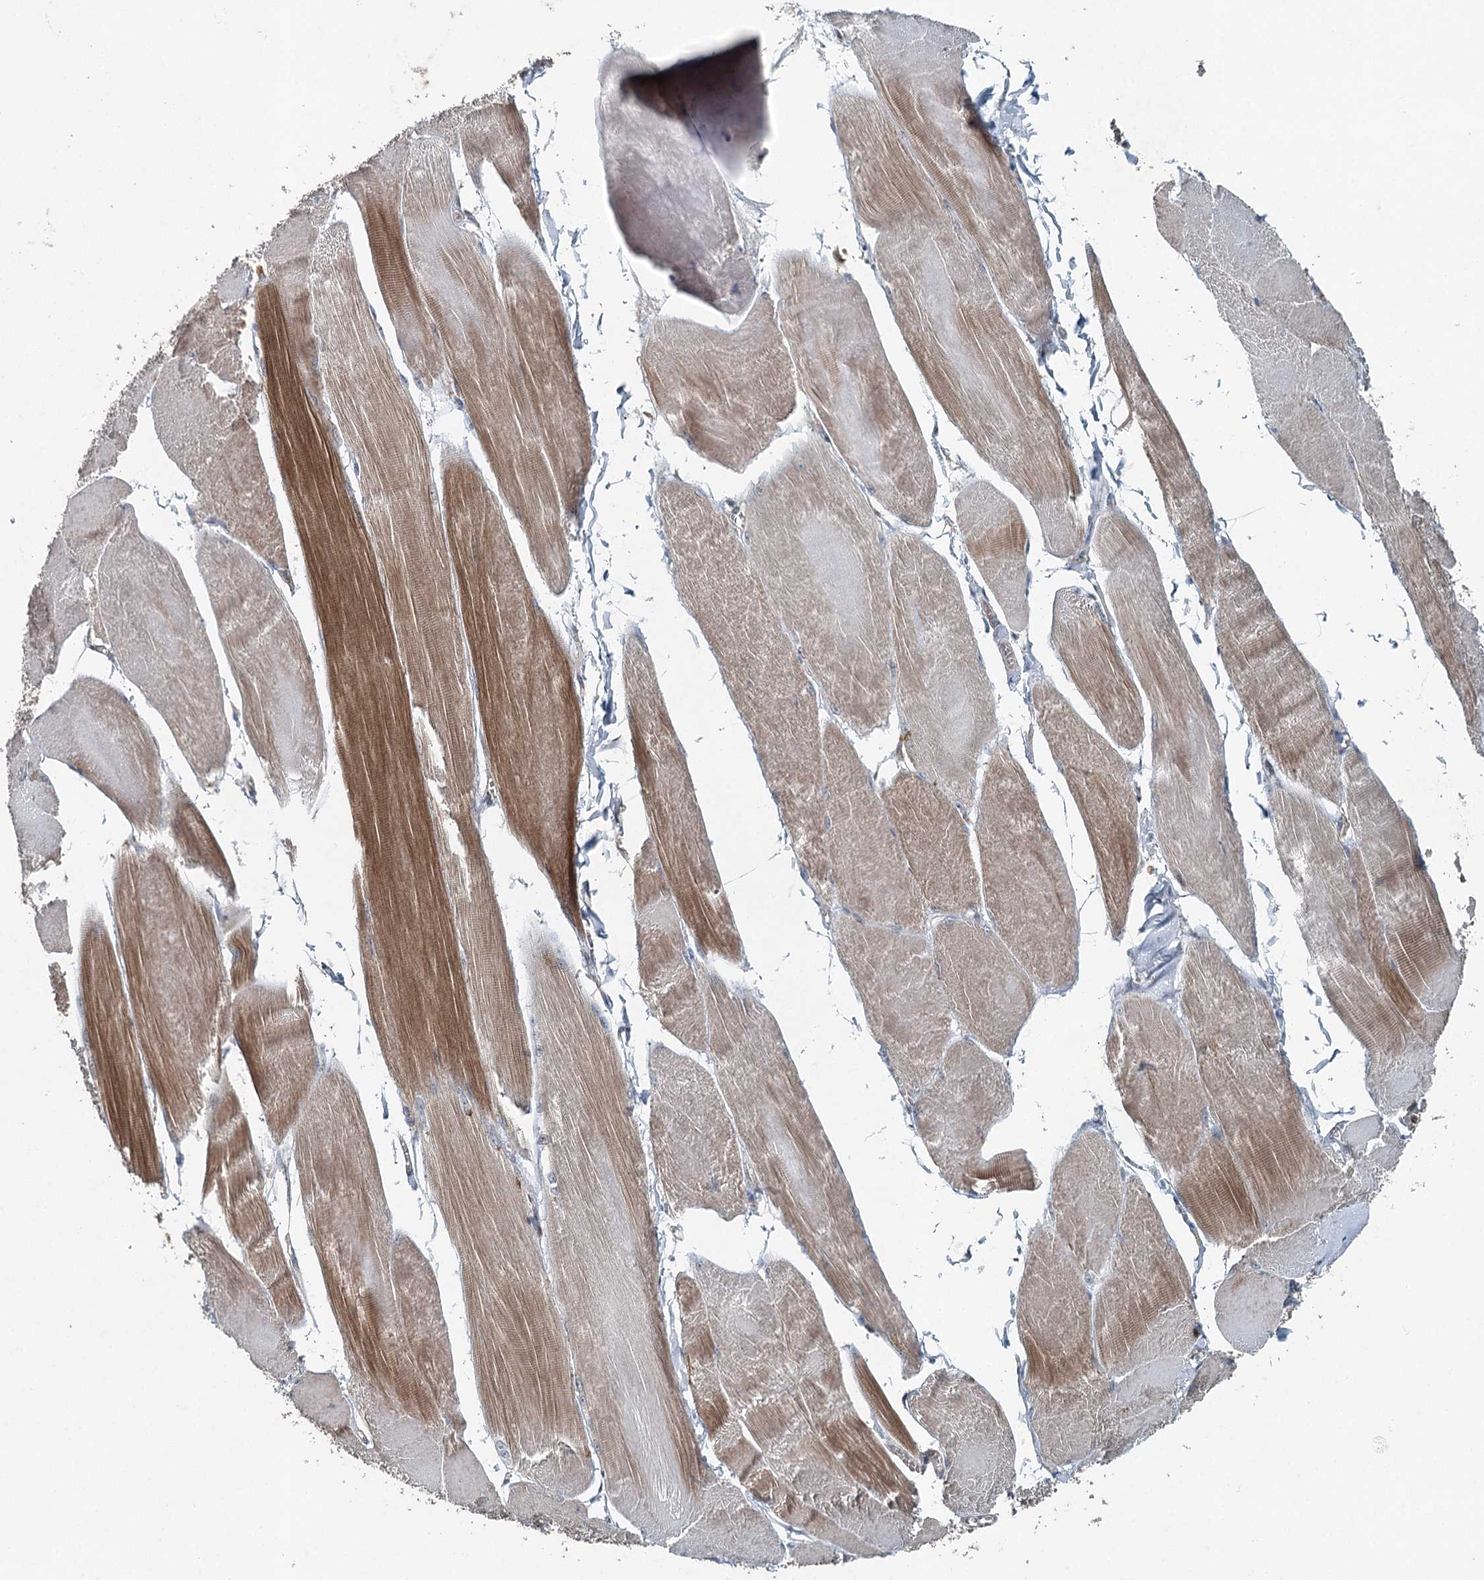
{"staining": {"intensity": "moderate", "quantity": "25%-75%", "location": "cytoplasmic/membranous"}, "tissue": "skeletal muscle", "cell_type": "Myocytes", "image_type": "normal", "snomed": [{"axis": "morphology", "description": "Normal tissue, NOS"}, {"axis": "morphology", "description": "Basal cell carcinoma"}, {"axis": "topography", "description": "Skeletal muscle"}], "caption": "This photomicrograph reveals normal skeletal muscle stained with immunohistochemistry (IHC) to label a protein in brown. The cytoplasmic/membranous of myocytes show moderate positivity for the protein. Nuclei are counter-stained blue.", "gene": "SKIC3", "patient": {"sex": "female", "age": 64}}